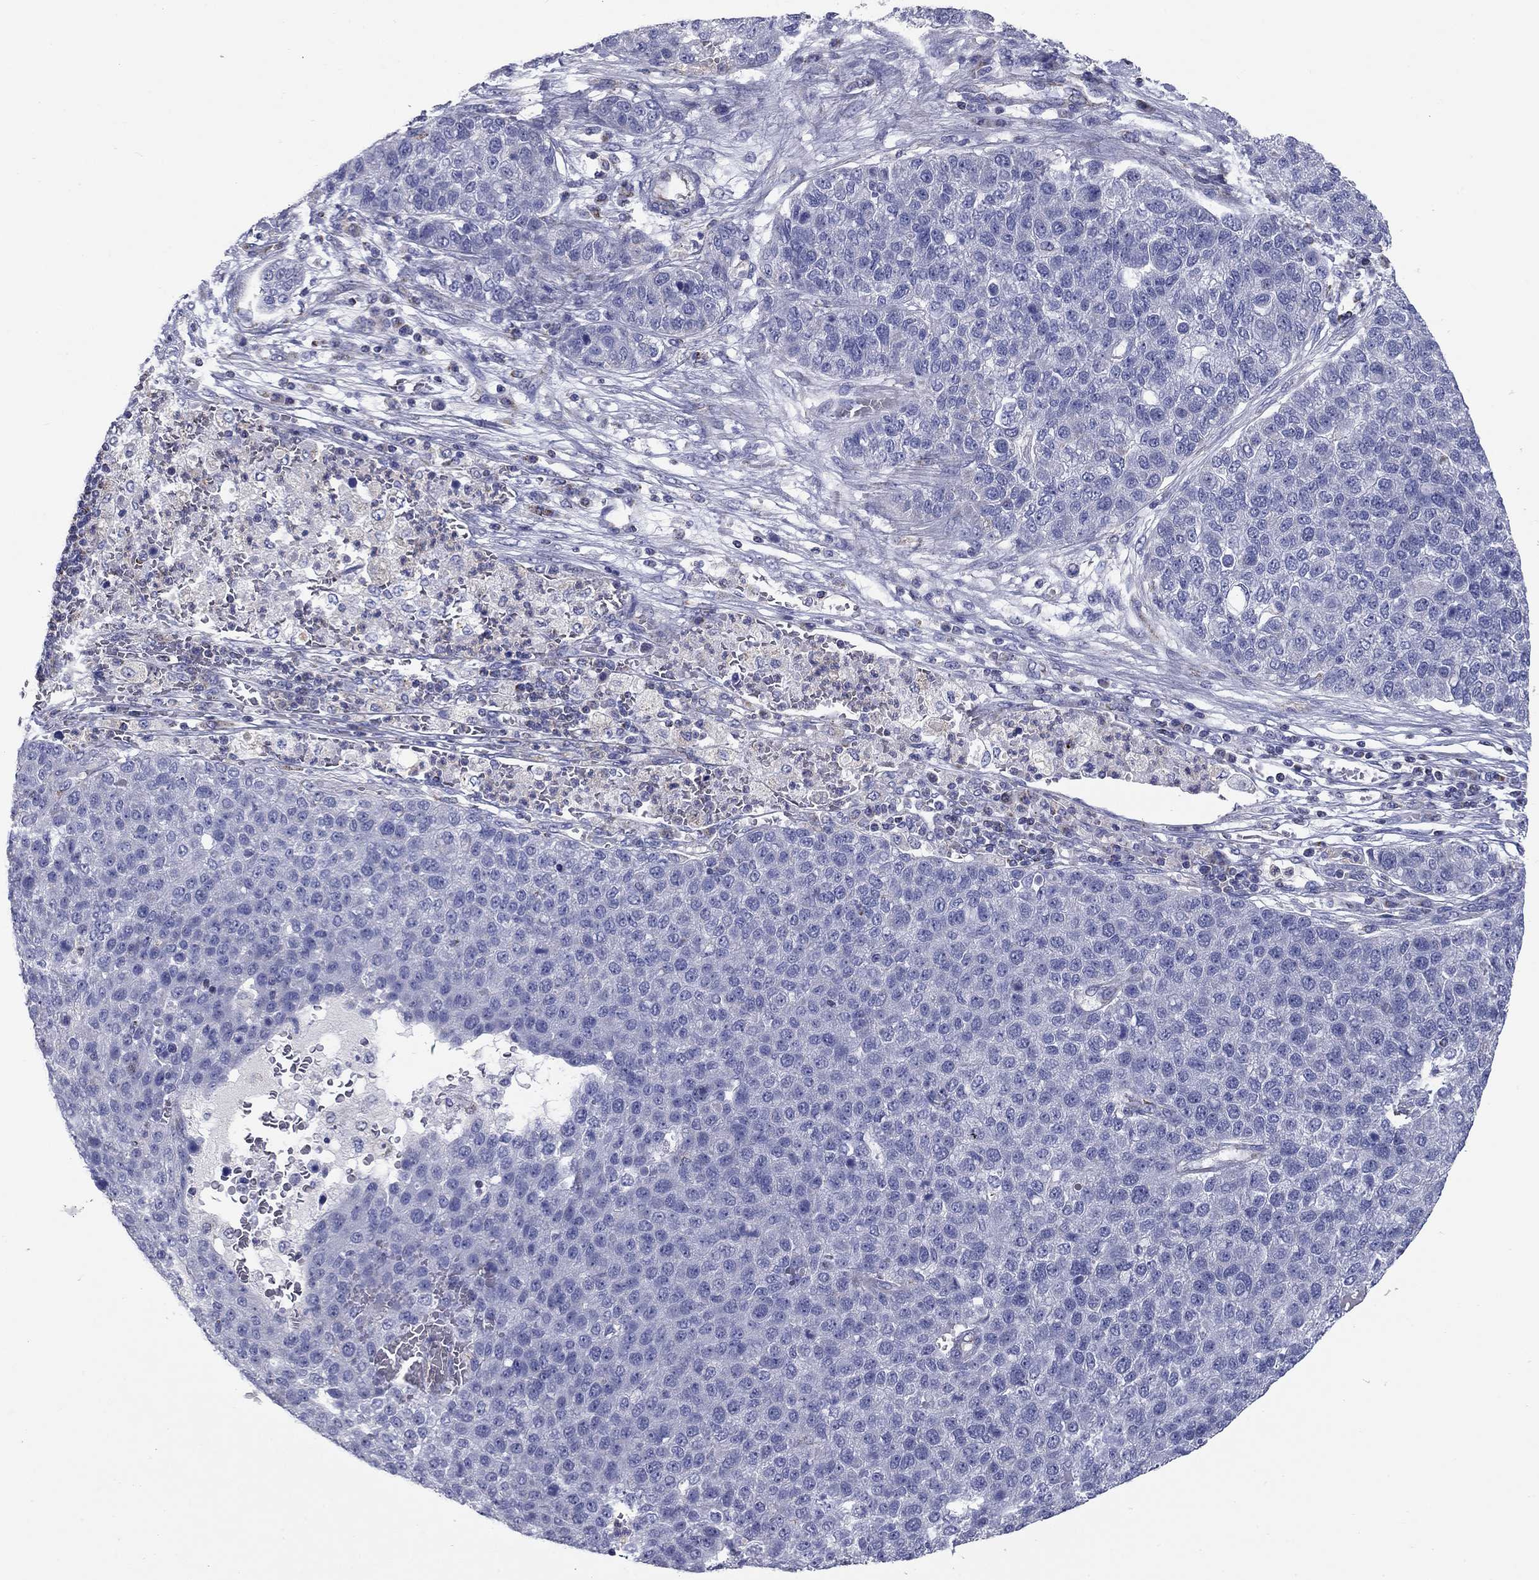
{"staining": {"intensity": "negative", "quantity": "none", "location": "none"}, "tissue": "pancreatic cancer", "cell_type": "Tumor cells", "image_type": "cancer", "snomed": [{"axis": "morphology", "description": "Adenocarcinoma, NOS"}, {"axis": "topography", "description": "Pancreas"}], "caption": "This is an IHC histopathology image of pancreatic cancer (adenocarcinoma). There is no staining in tumor cells.", "gene": "NDUFA4L2", "patient": {"sex": "female", "age": 61}}